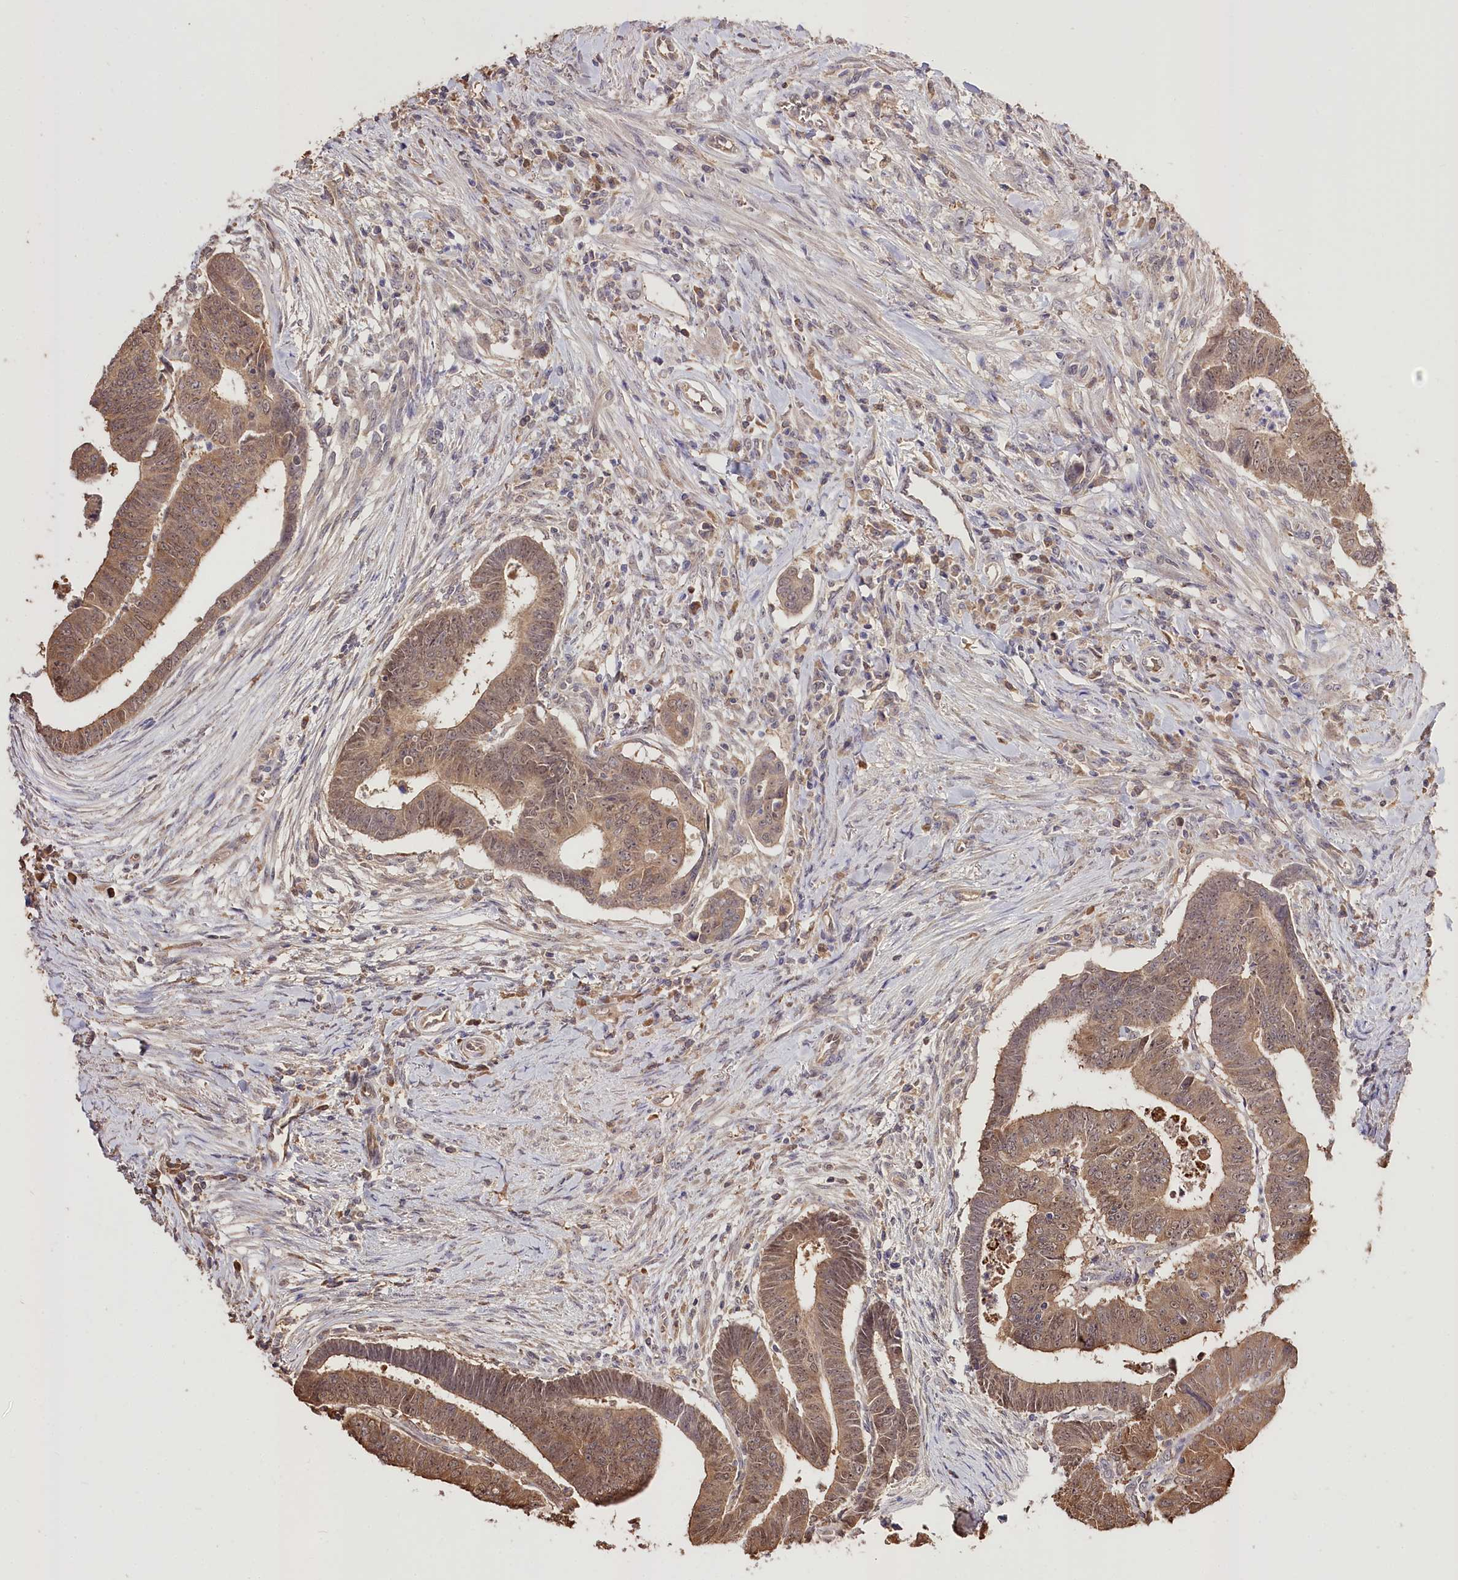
{"staining": {"intensity": "moderate", "quantity": ">75%", "location": "cytoplasmic/membranous"}, "tissue": "colorectal cancer", "cell_type": "Tumor cells", "image_type": "cancer", "snomed": [{"axis": "morphology", "description": "Normal tissue, NOS"}, {"axis": "morphology", "description": "Adenocarcinoma, NOS"}, {"axis": "topography", "description": "Rectum"}], "caption": "Immunohistochemical staining of human colorectal cancer (adenocarcinoma) exhibits moderate cytoplasmic/membranous protein positivity in approximately >75% of tumor cells.", "gene": "R3HDM2", "patient": {"sex": "female", "age": 65}}